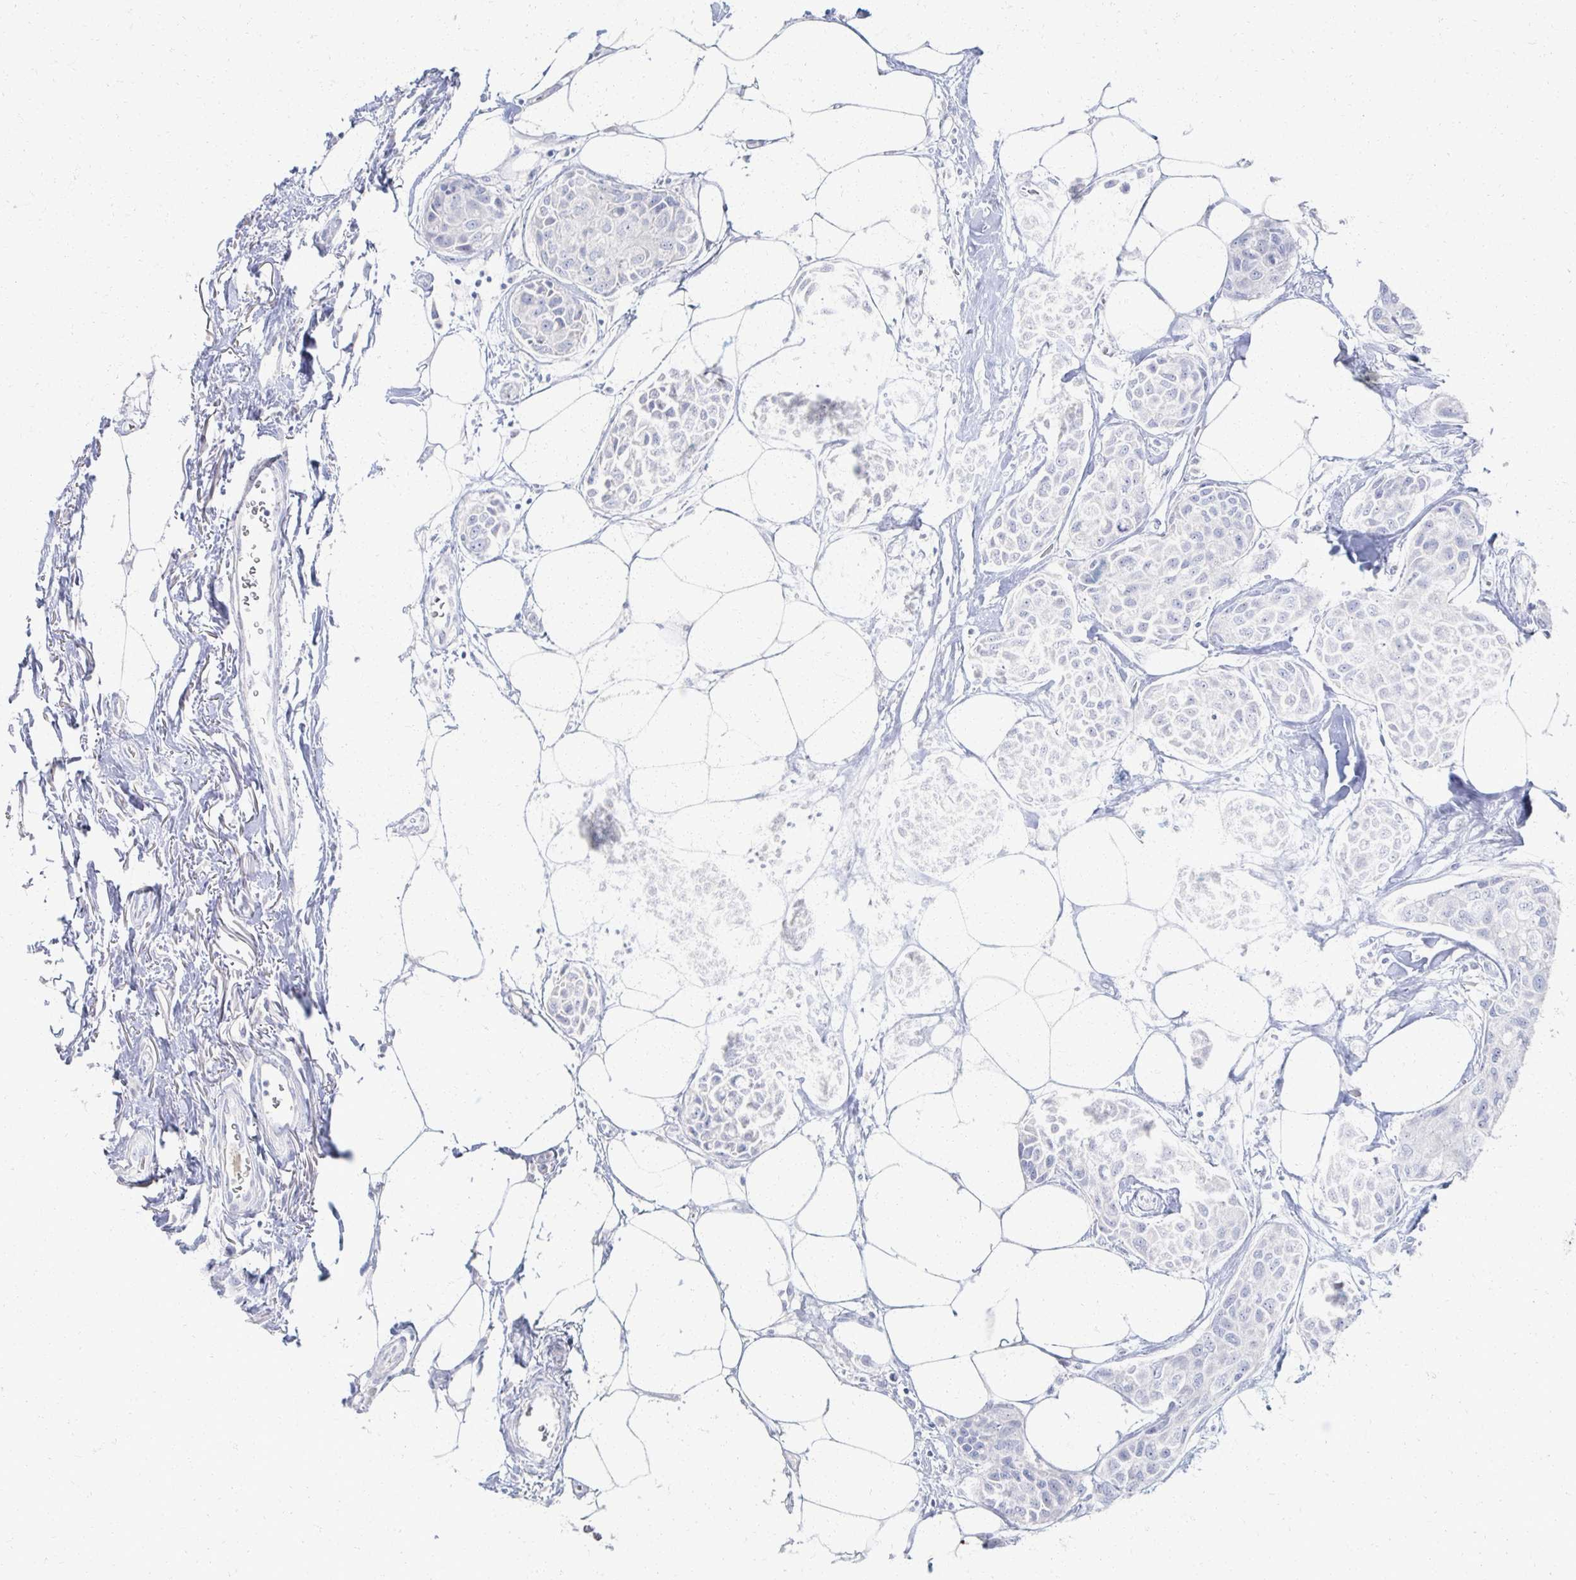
{"staining": {"intensity": "negative", "quantity": "none", "location": "none"}, "tissue": "breast cancer", "cell_type": "Tumor cells", "image_type": "cancer", "snomed": [{"axis": "morphology", "description": "Duct carcinoma"}, {"axis": "topography", "description": "Breast"}], "caption": "Tumor cells show no significant staining in breast cancer.", "gene": "PRR20A", "patient": {"sex": "female", "age": 80}}